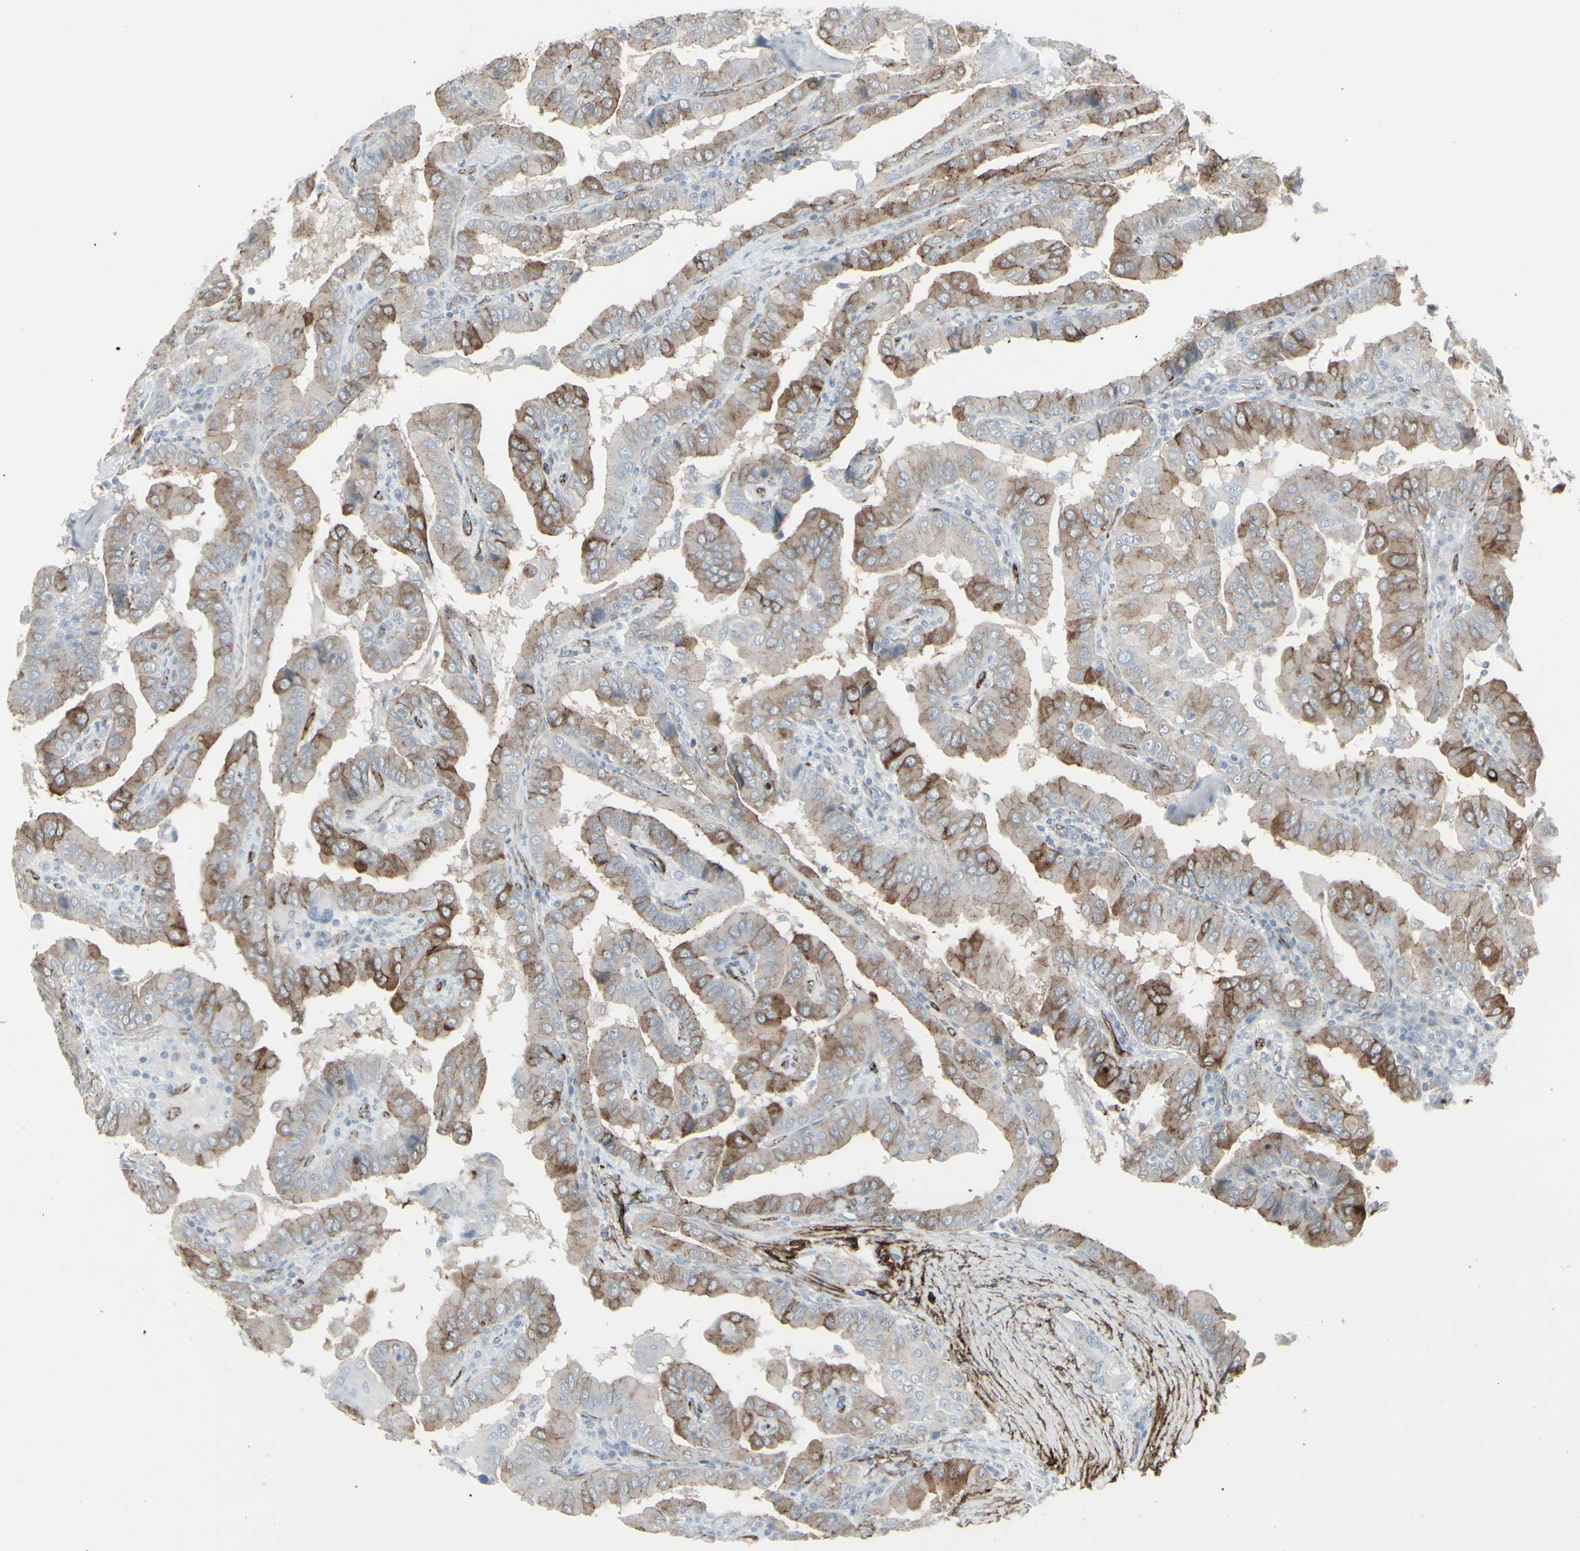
{"staining": {"intensity": "weak", "quantity": ">75%", "location": "cytoplasmic/membranous"}, "tissue": "thyroid cancer", "cell_type": "Tumor cells", "image_type": "cancer", "snomed": [{"axis": "morphology", "description": "Papillary adenocarcinoma, NOS"}, {"axis": "topography", "description": "Thyroid gland"}], "caption": "IHC (DAB) staining of thyroid papillary adenocarcinoma shows weak cytoplasmic/membranous protein positivity in approximately >75% of tumor cells.", "gene": "GJA1", "patient": {"sex": "male", "age": 33}}